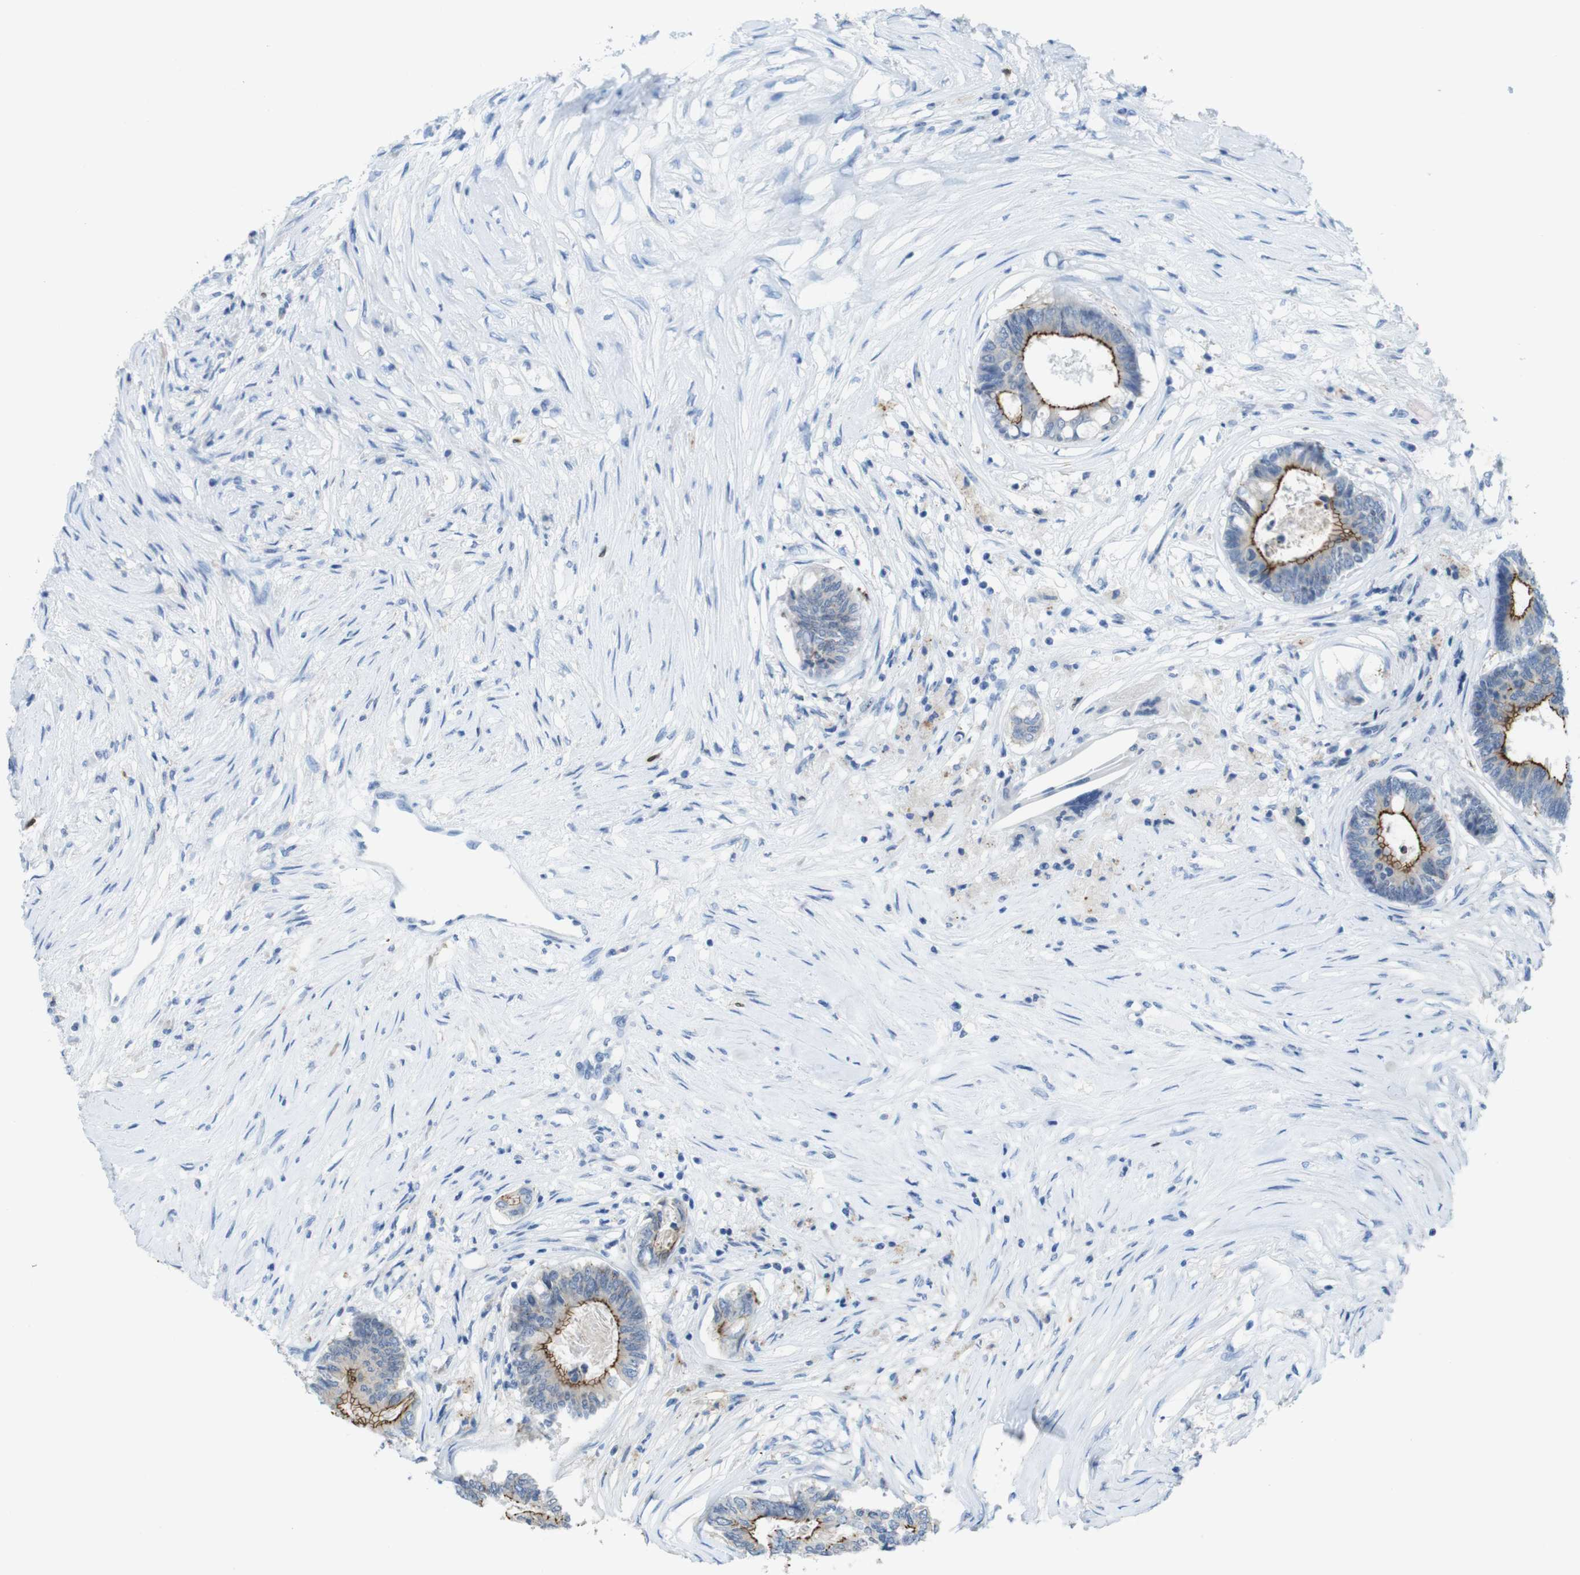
{"staining": {"intensity": "moderate", "quantity": "25%-75%", "location": "cytoplasmic/membranous"}, "tissue": "colorectal cancer", "cell_type": "Tumor cells", "image_type": "cancer", "snomed": [{"axis": "morphology", "description": "Adenocarcinoma, NOS"}, {"axis": "topography", "description": "Rectum"}], "caption": "DAB (3,3'-diaminobenzidine) immunohistochemical staining of adenocarcinoma (colorectal) shows moderate cytoplasmic/membranous protein positivity in approximately 25%-75% of tumor cells.", "gene": "TJP3", "patient": {"sex": "male", "age": 63}}